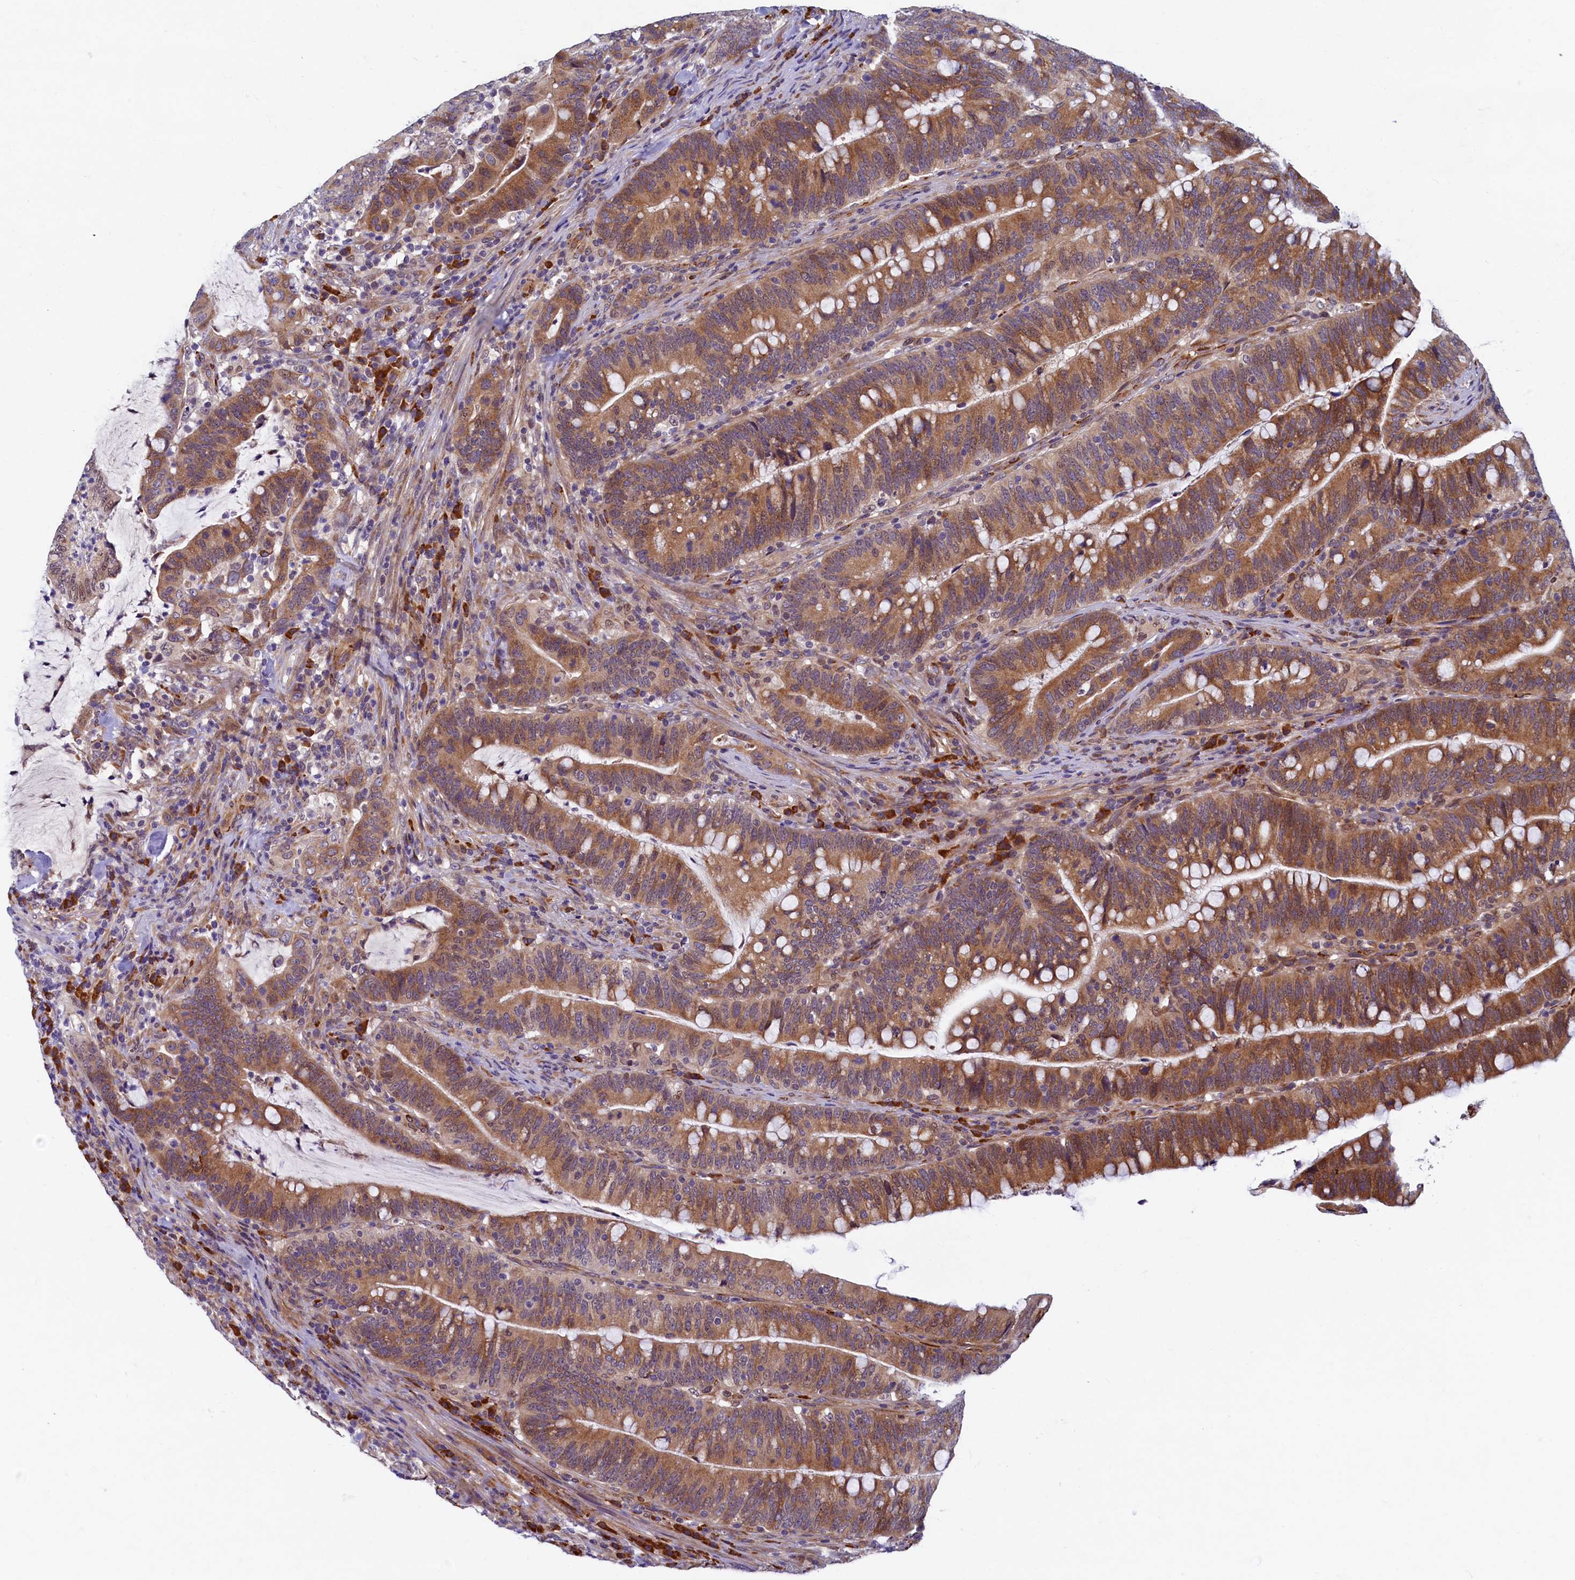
{"staining": {"intensity": "moderate", "quantity": ">75%", "location": "cytoplasmic/membranous"}, "tissue": "colorectal cancer", "cell_type": "Tumor cells", "image_type": "cancer", "snomed": [{"axis": "morphology", "description": "Adenocarcinoma, NOS"}, {"axis": "topography", "description": "Colon"}], "caption": "Tumor cells demonstrate medium levels of moderate cytoplasmic/membranous positivity in about >75% of cells in human adenocarcinoma (colorectal).", "gene": "SLC16A14", "patient": {"sex": "female", "age": 66}}